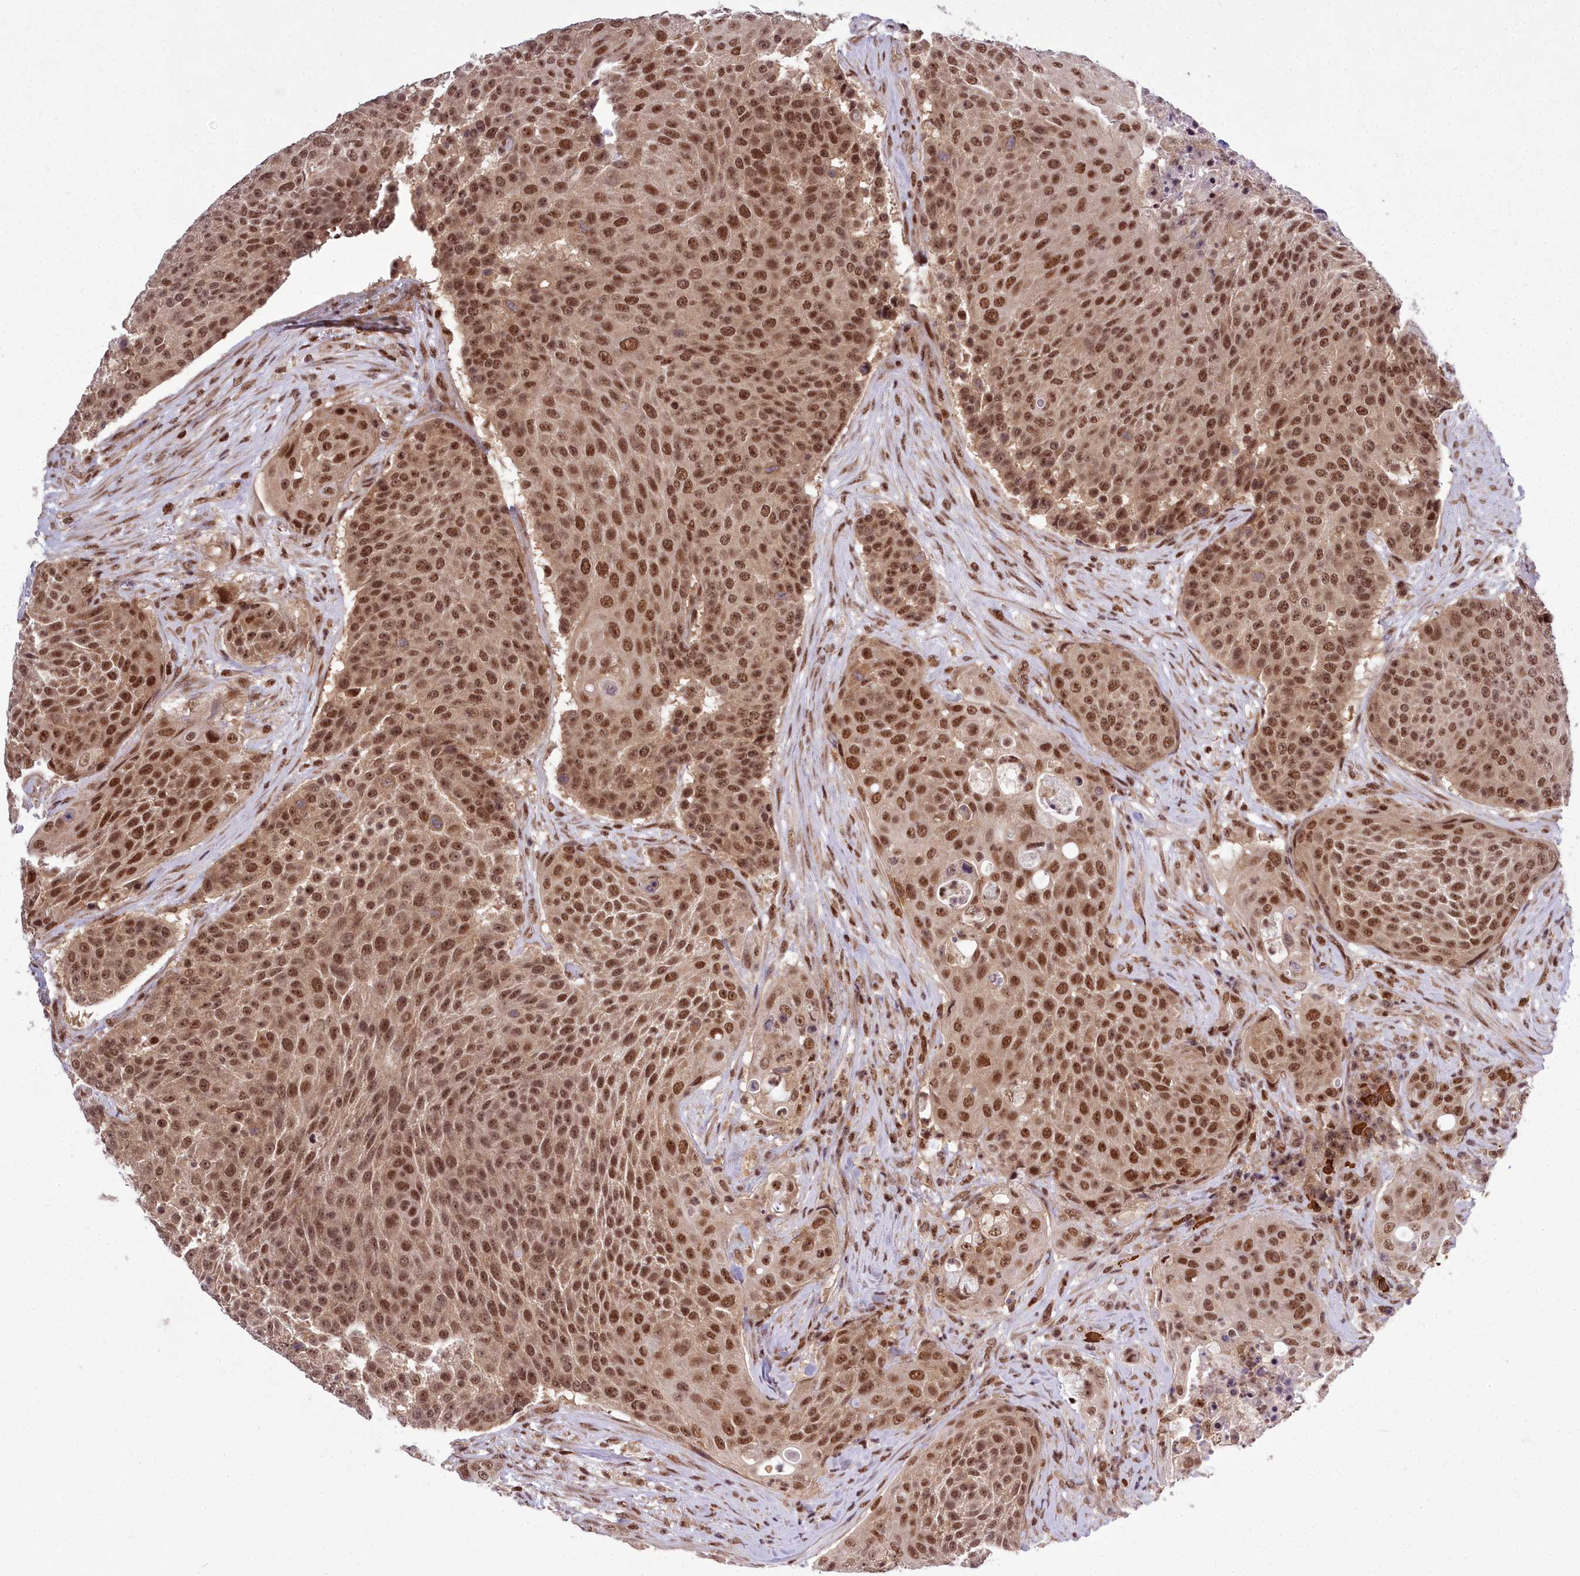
{"staining": {"intensity": "moderate", "quantity": ">75%", "location": "nuclear"}, "tissue": "urothelial cancer", "cell_type": "Tumor cells", "image_type": "cancer", "snomed": [{"axis": "morphology", "description": "Urothelial carcinoma, High grade"}, {"axis": "topography", "description": "Urinary bladder"}], "caption": "Protein expression analysis of high-grade urothelial carcinoma displays moderate nuclear positivity in about >75% of tumor cells.", "gene": "GMEB1", "patient": {"sex": "female", "age": 63}}